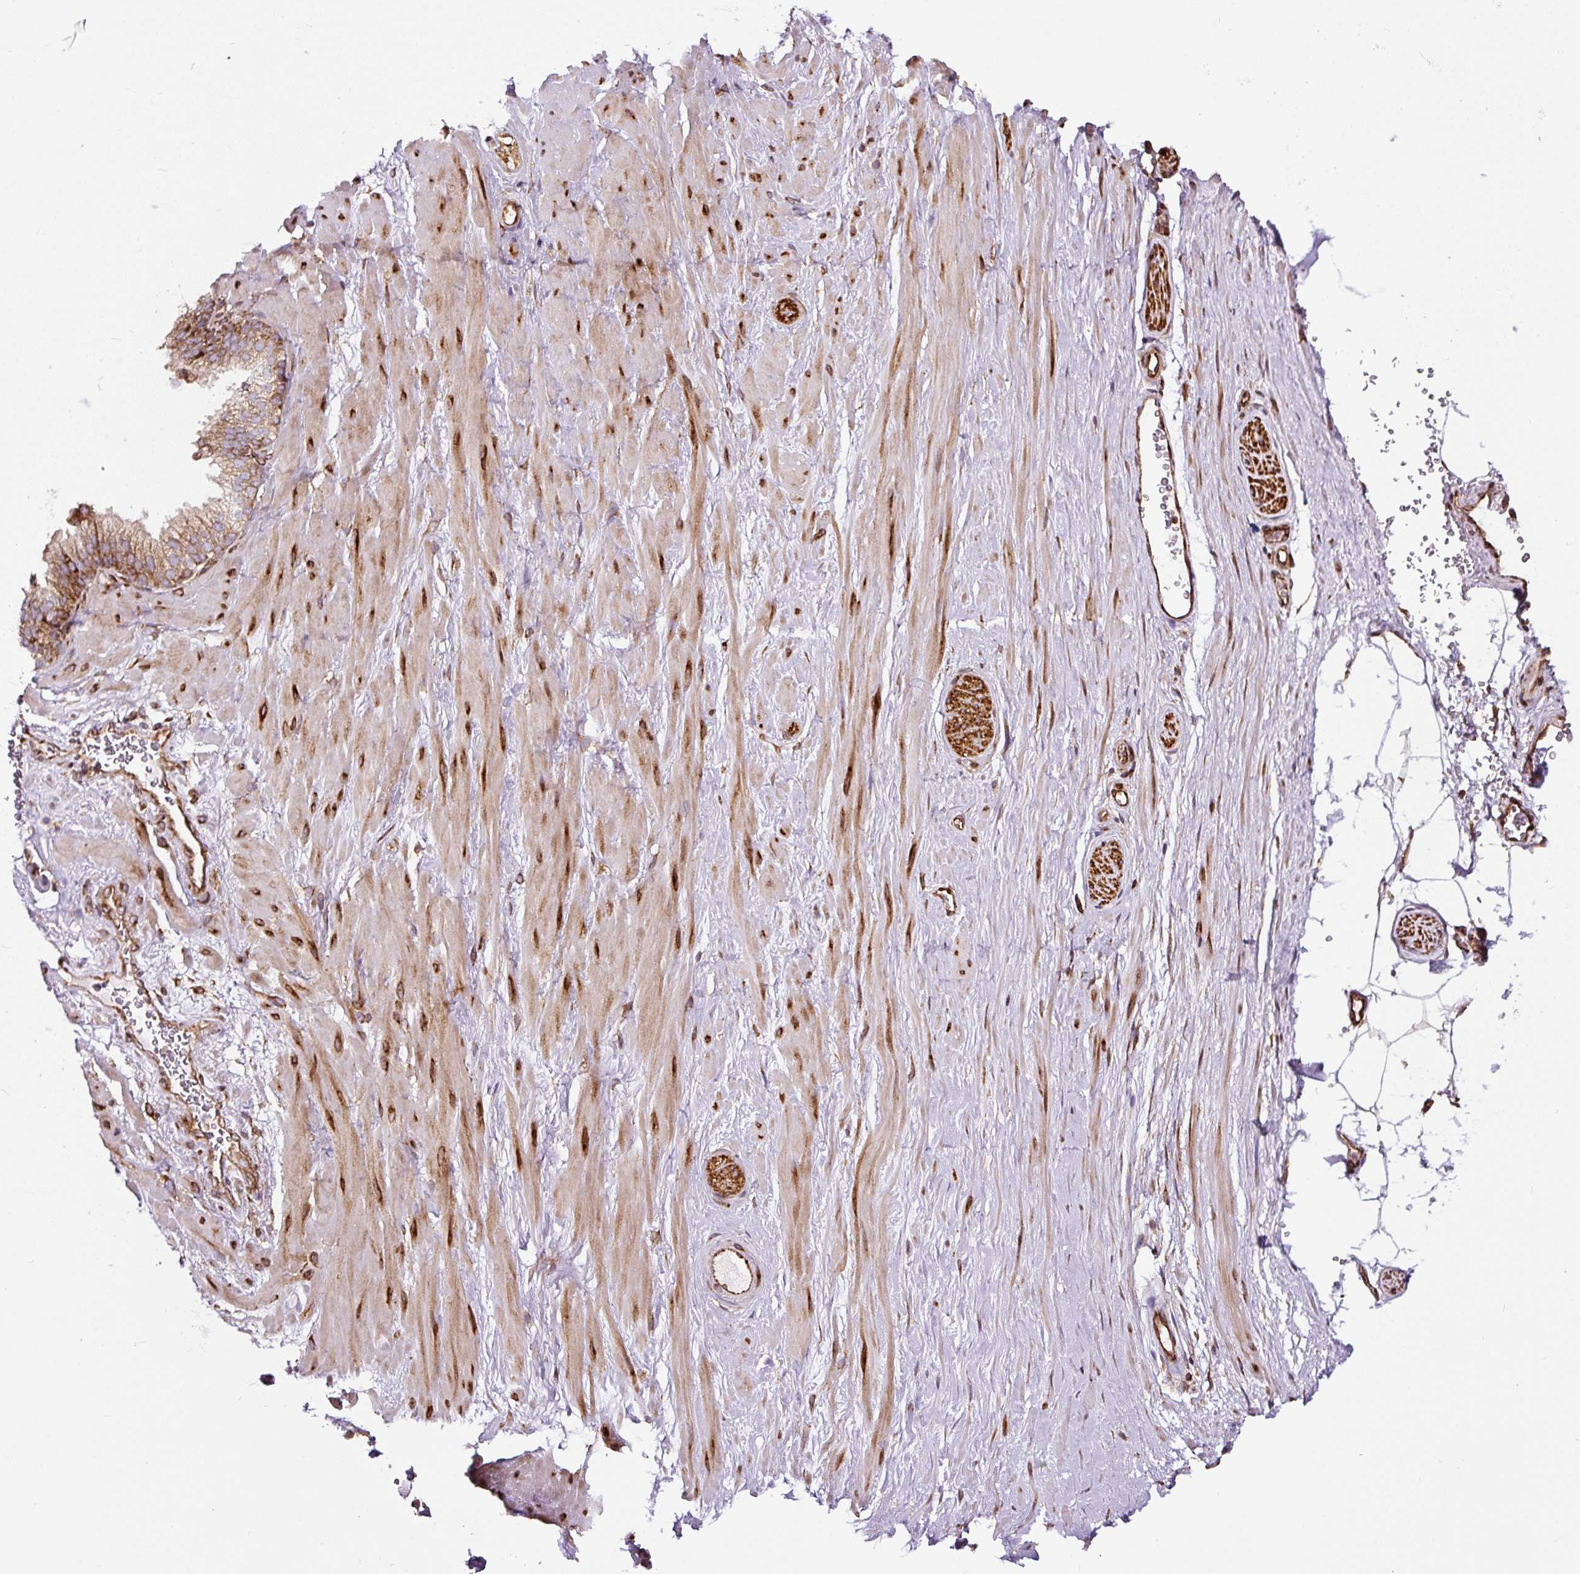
{"staining": {"intensity": "negative", "quantity": "none", "location": "none"}, "tissue": "adipose tissue", "cell_type": "Adipocytes", "image_type": "normal", "snomed": [{"axis": "morphology", "description": "Normal tissue, NOS"}, {"axis": "topography", "description": "Prostate"}, {"axis": "topography", "description": "Peripheral nerve tissue"}], "caption": "Adipocytes are negative for brown protein staining in unremarkable adipose tissue. (DAB (3,3'-diaminobenzidine) IHC, high magnification).", "gene": "KDM4E", "patient": {"sex": "male", "age": 61}}